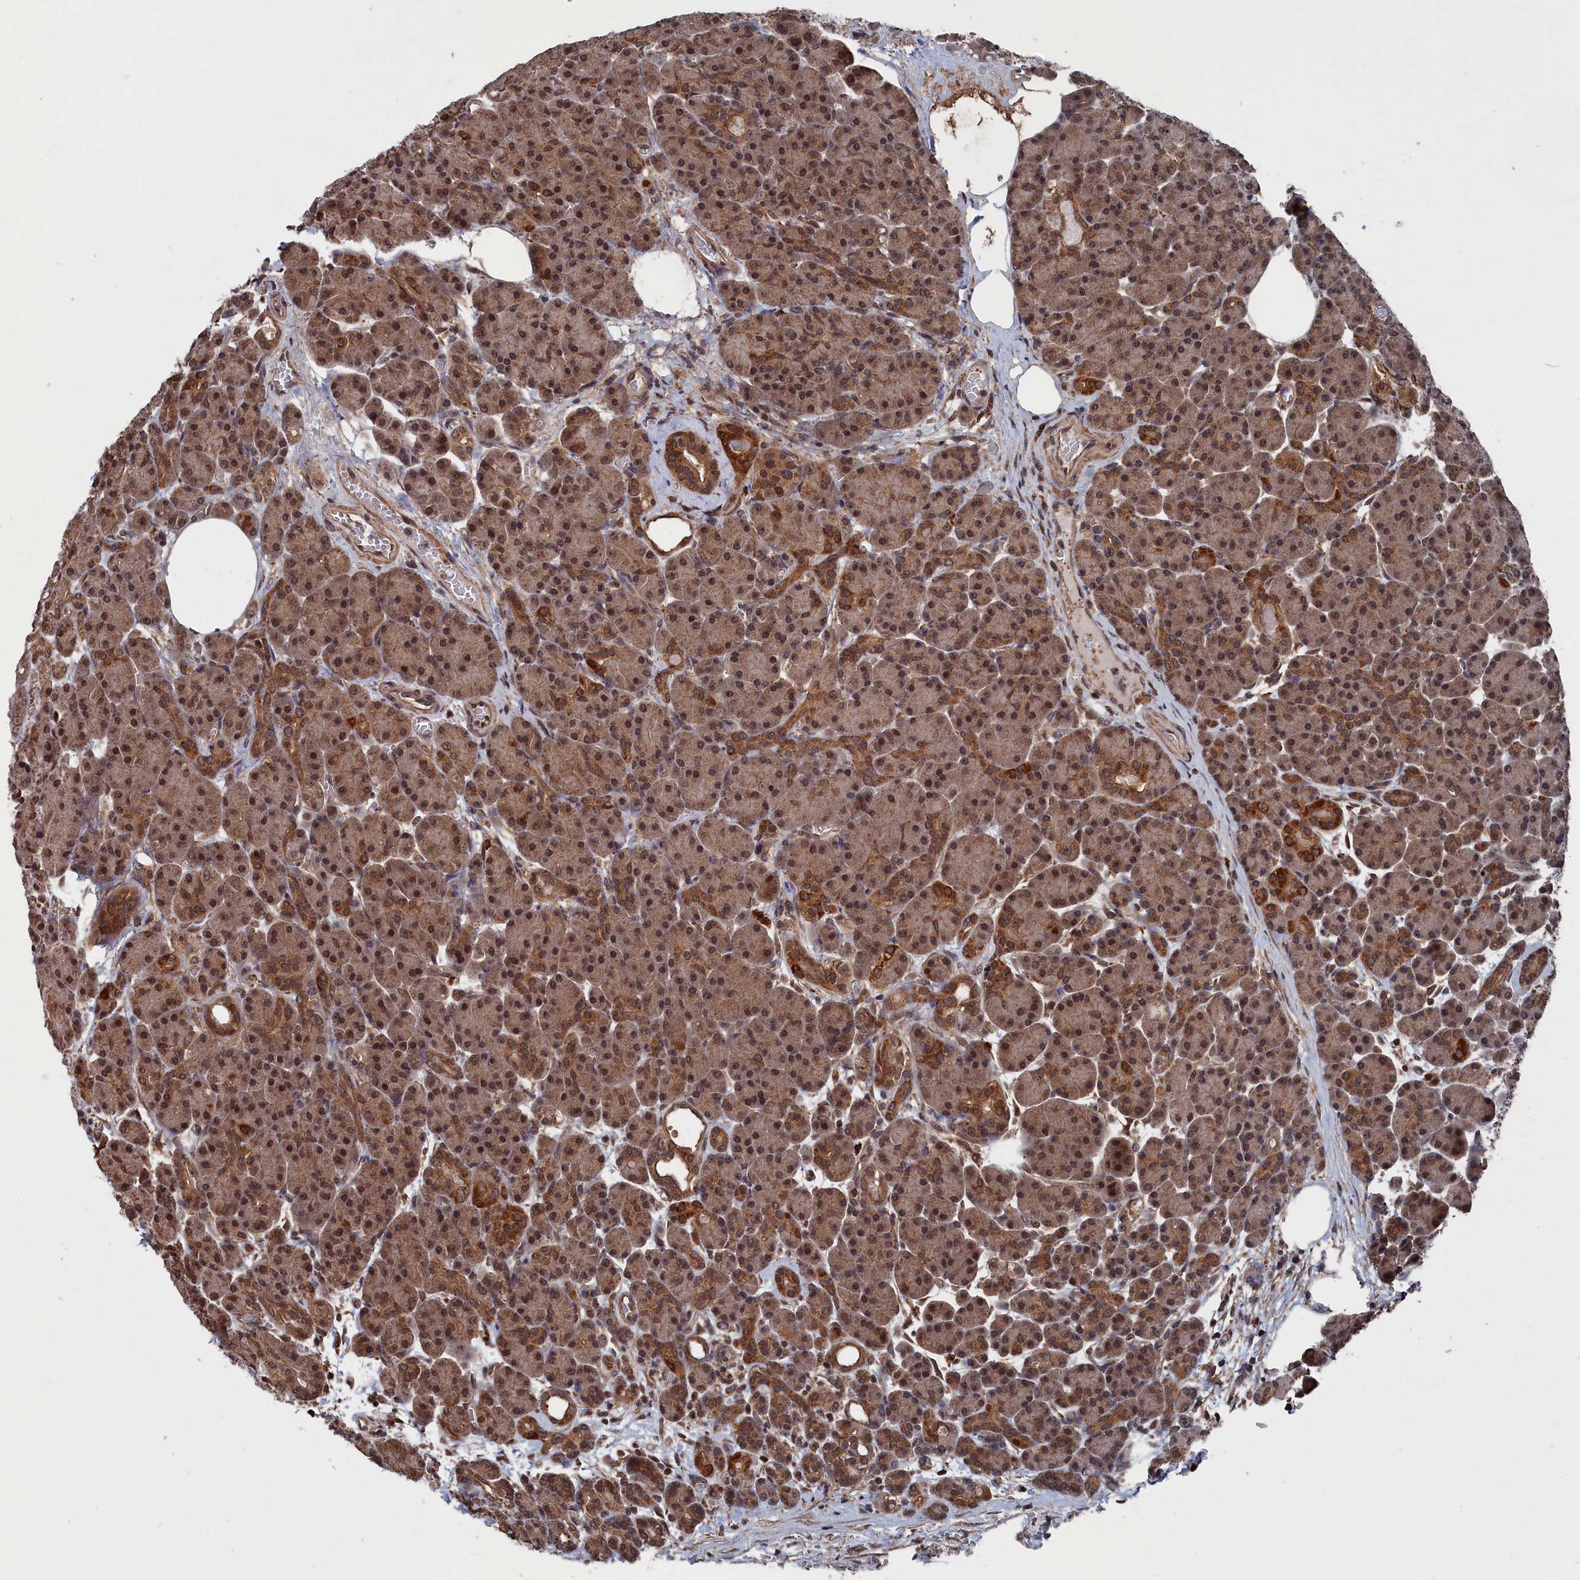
{"staining": {"intensity": "moderate", "quantity": ">75%", "location": "cytoplasmic/membranous,nuclear"}, "tissue": "pancreas", "cell_type": "Exocrine glandular cells", "image_type": "normal", "snomed": [{"axis": "morphology", "description": "Normal tissue, NOS"}, {"axis": "topography", "description": "Pancreas"}], "caption": "A high-resolution photomicrograph shows immunohistochemistry staining of benign pancreas, which reveals moderate cytoplasmic/membranous,nuclear positivity in about >75% of exocrine glandular cells.", "gene": "PDE12", "patient": {"sex": "male", "age": 63}}